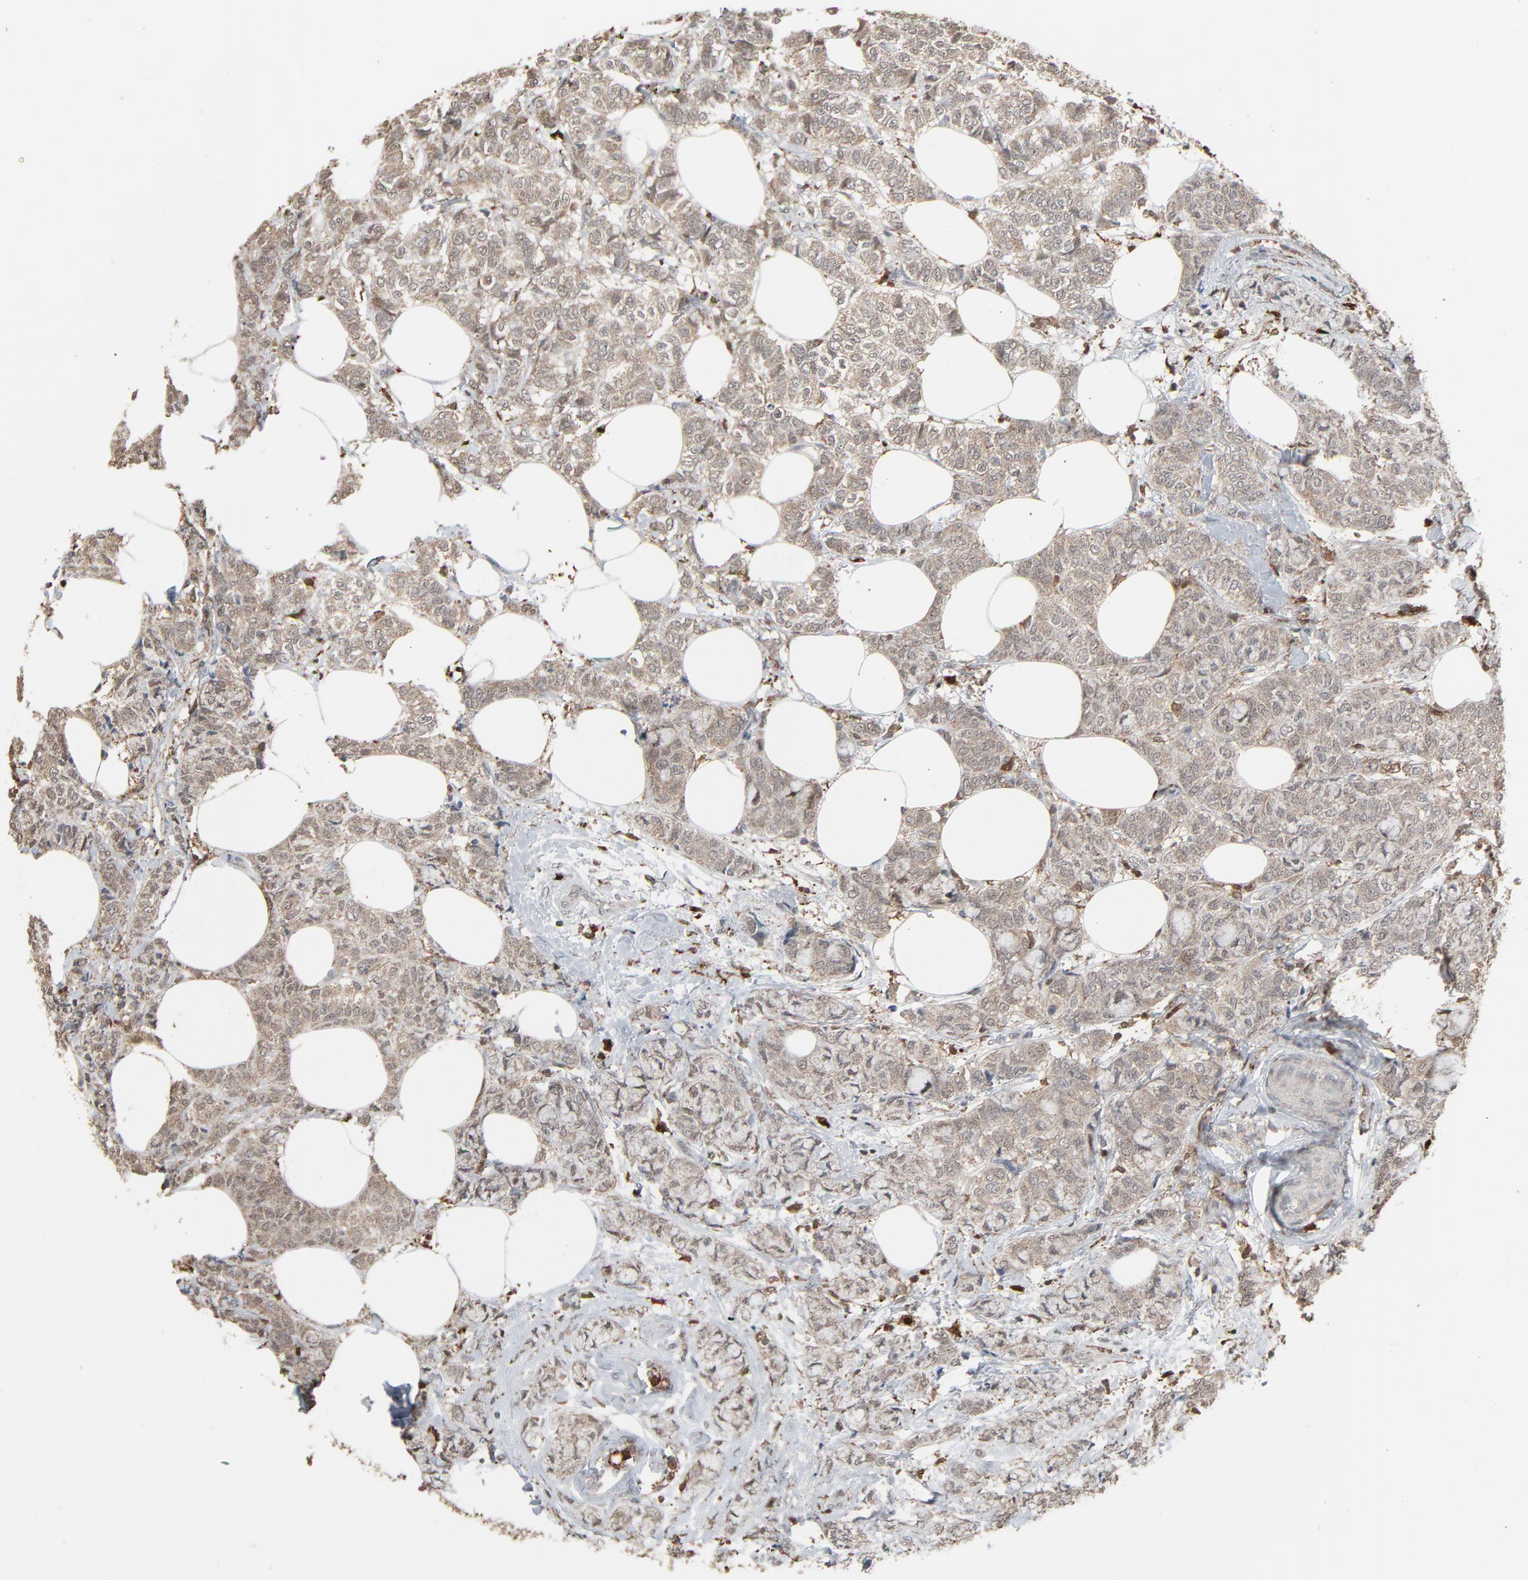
{"staining": {"intensity": "weak", "quantity": ">75%", "location": "cytoplasmic/membranous"}, "tissue": "breast cancer", "cell_type": "Tumor cells", "image_type": "cancer", "snomed": [{"axis": "morphology", "description": "Lobular carcinoma"}, {"axis": "topography", "description": "Breast"}], "caption": "A low amount of weak cytoplasmic/membranous expression is identified in approximately >75% of tumor cells in breast cancer tissue.", "gene": "DOCK8", "patient": {"sex": "female", "age": 60}}